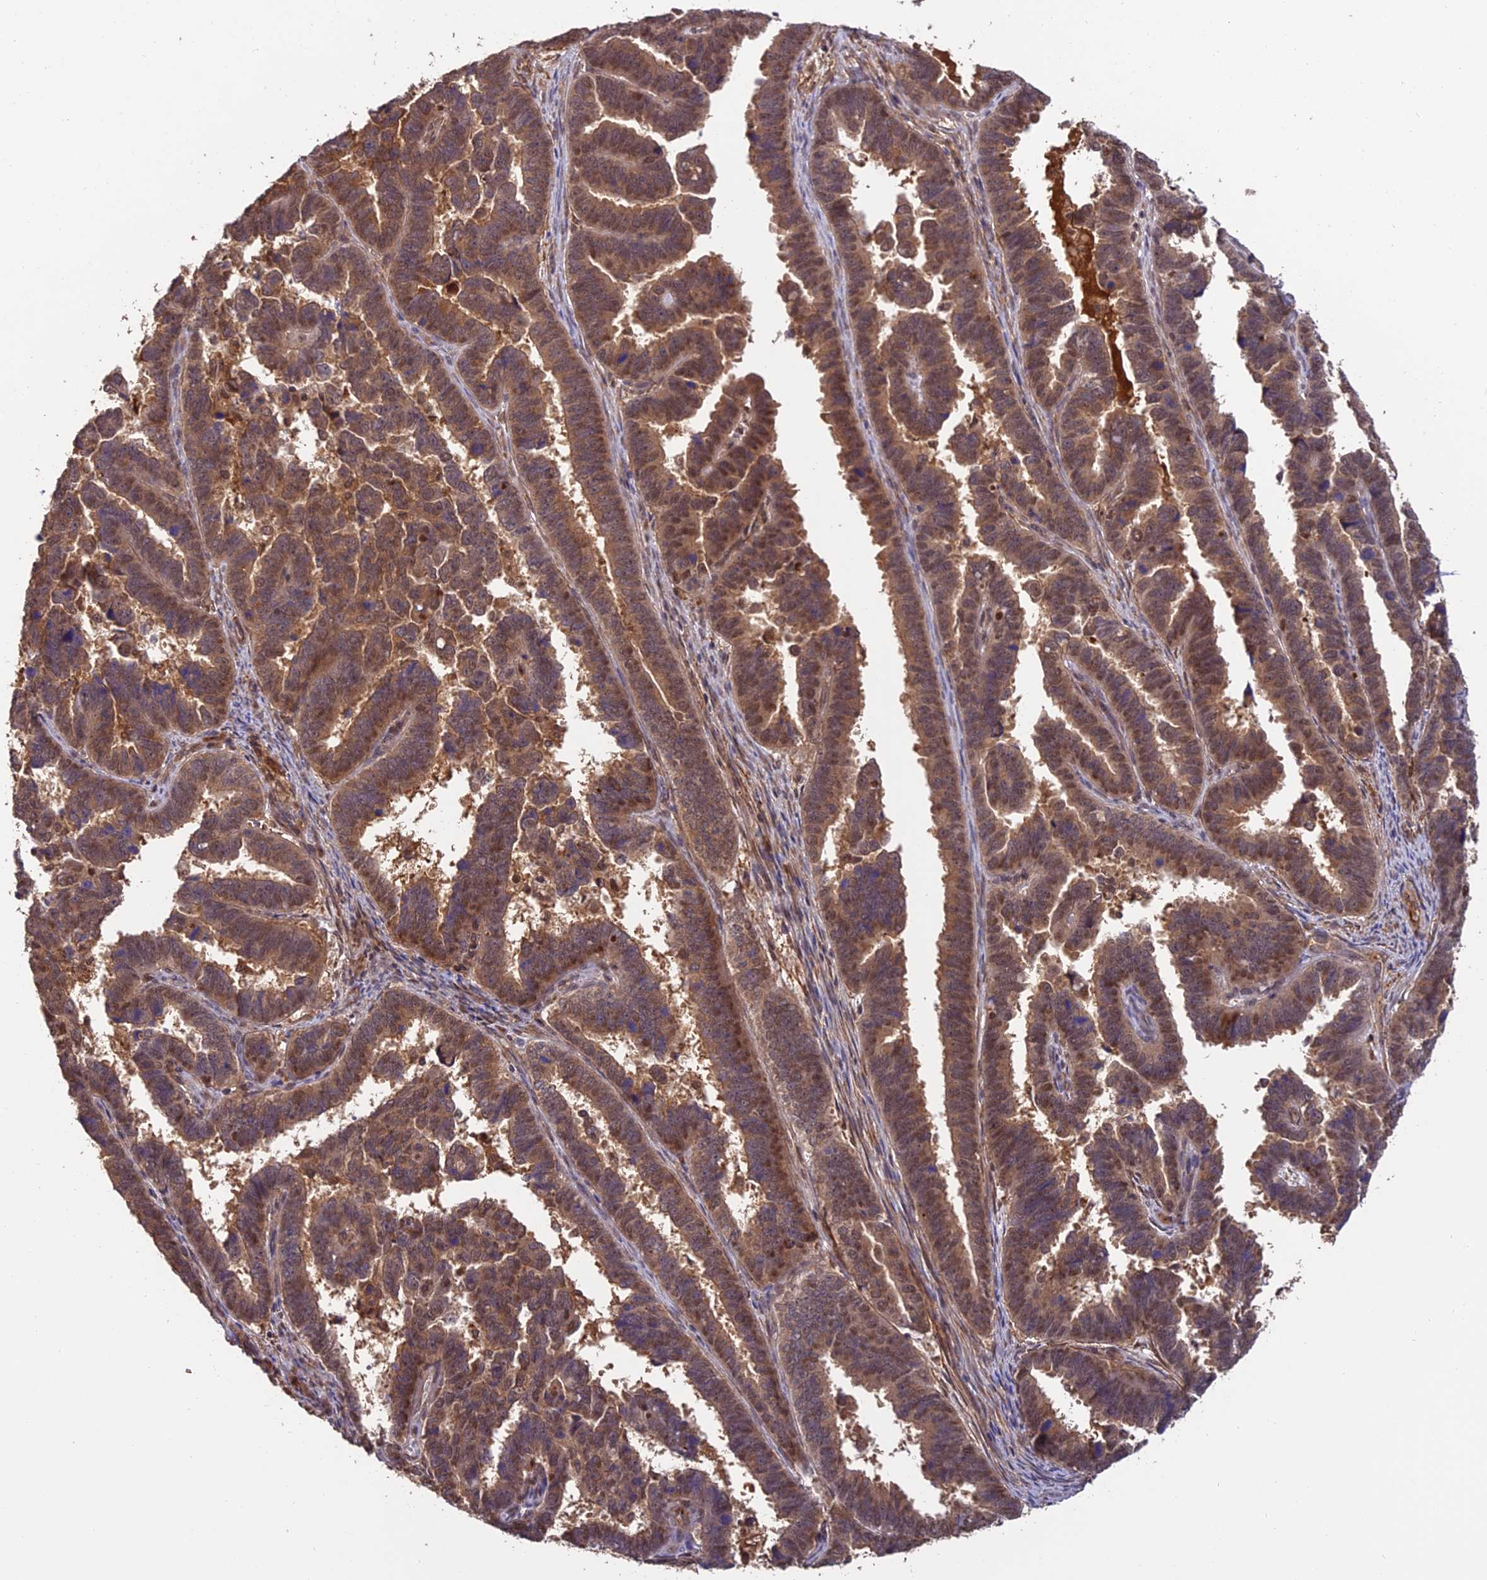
{"staining": {"intensity": "moderate", "quantity": ">75%", "location": "cytoplasmic/membranous,nuclear"}, "tissue": "endometrial cancer", "cell_type": "Tumor cells", "image_type": "cancer", "snomed": [{"axis": "morphology", "description": "Adenocarcinoma, NOS"}, {"axis": "topography", "description": "Endometrium"}], "caption": "IHC photomicrograph of neoplastic tissue: endometrial adenocarcinoma stained using immunohistochemistry exhibits medium levels of moderate protein expression localized specifically in the cytoplasmic/membranous and nuclear of tumor cells, appearing as a cytoplasmic/membranous and nuclear brown color.", "gene": "PSMB3", "patient": {"sex": "female", "age": 75}}